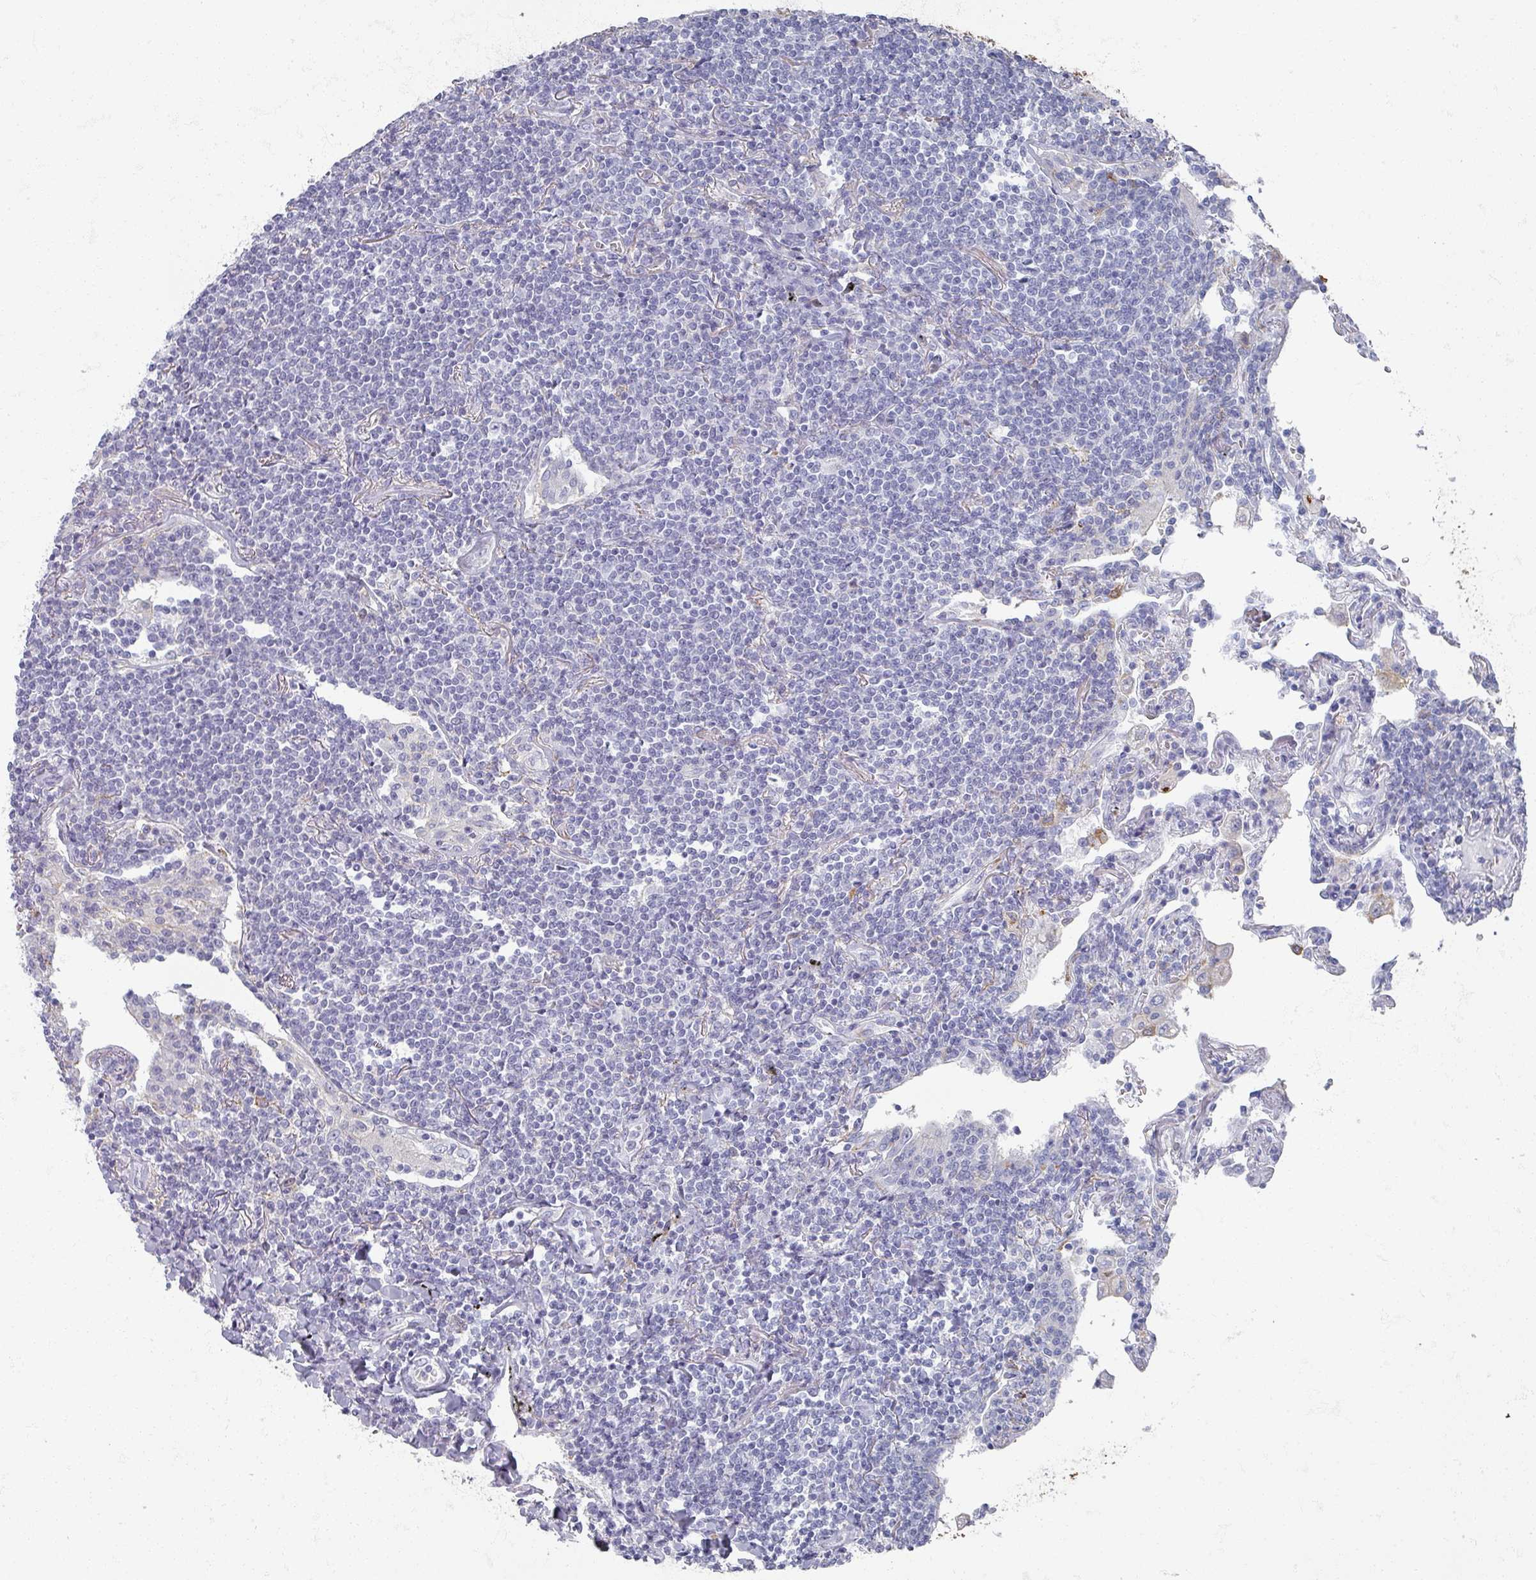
{"staining": {"intensity": "negative", "quantity": "none", "location": "none"}, "tissue": "lymphoma", "cell_type": "Tumor cells", "image_type": "cancer", "snomed": [{"axis": "morphology", "description": "Malignant lymphoma, non-Hodgkin's type, Low grade"}, {"axis": "topography", "description": "Lung"}], "caption": "Micrograph shows no significant protein expression in tumor cells of lymphoma.", "gene": "OMG", "patient": {"sex": "female", "age": 71}}